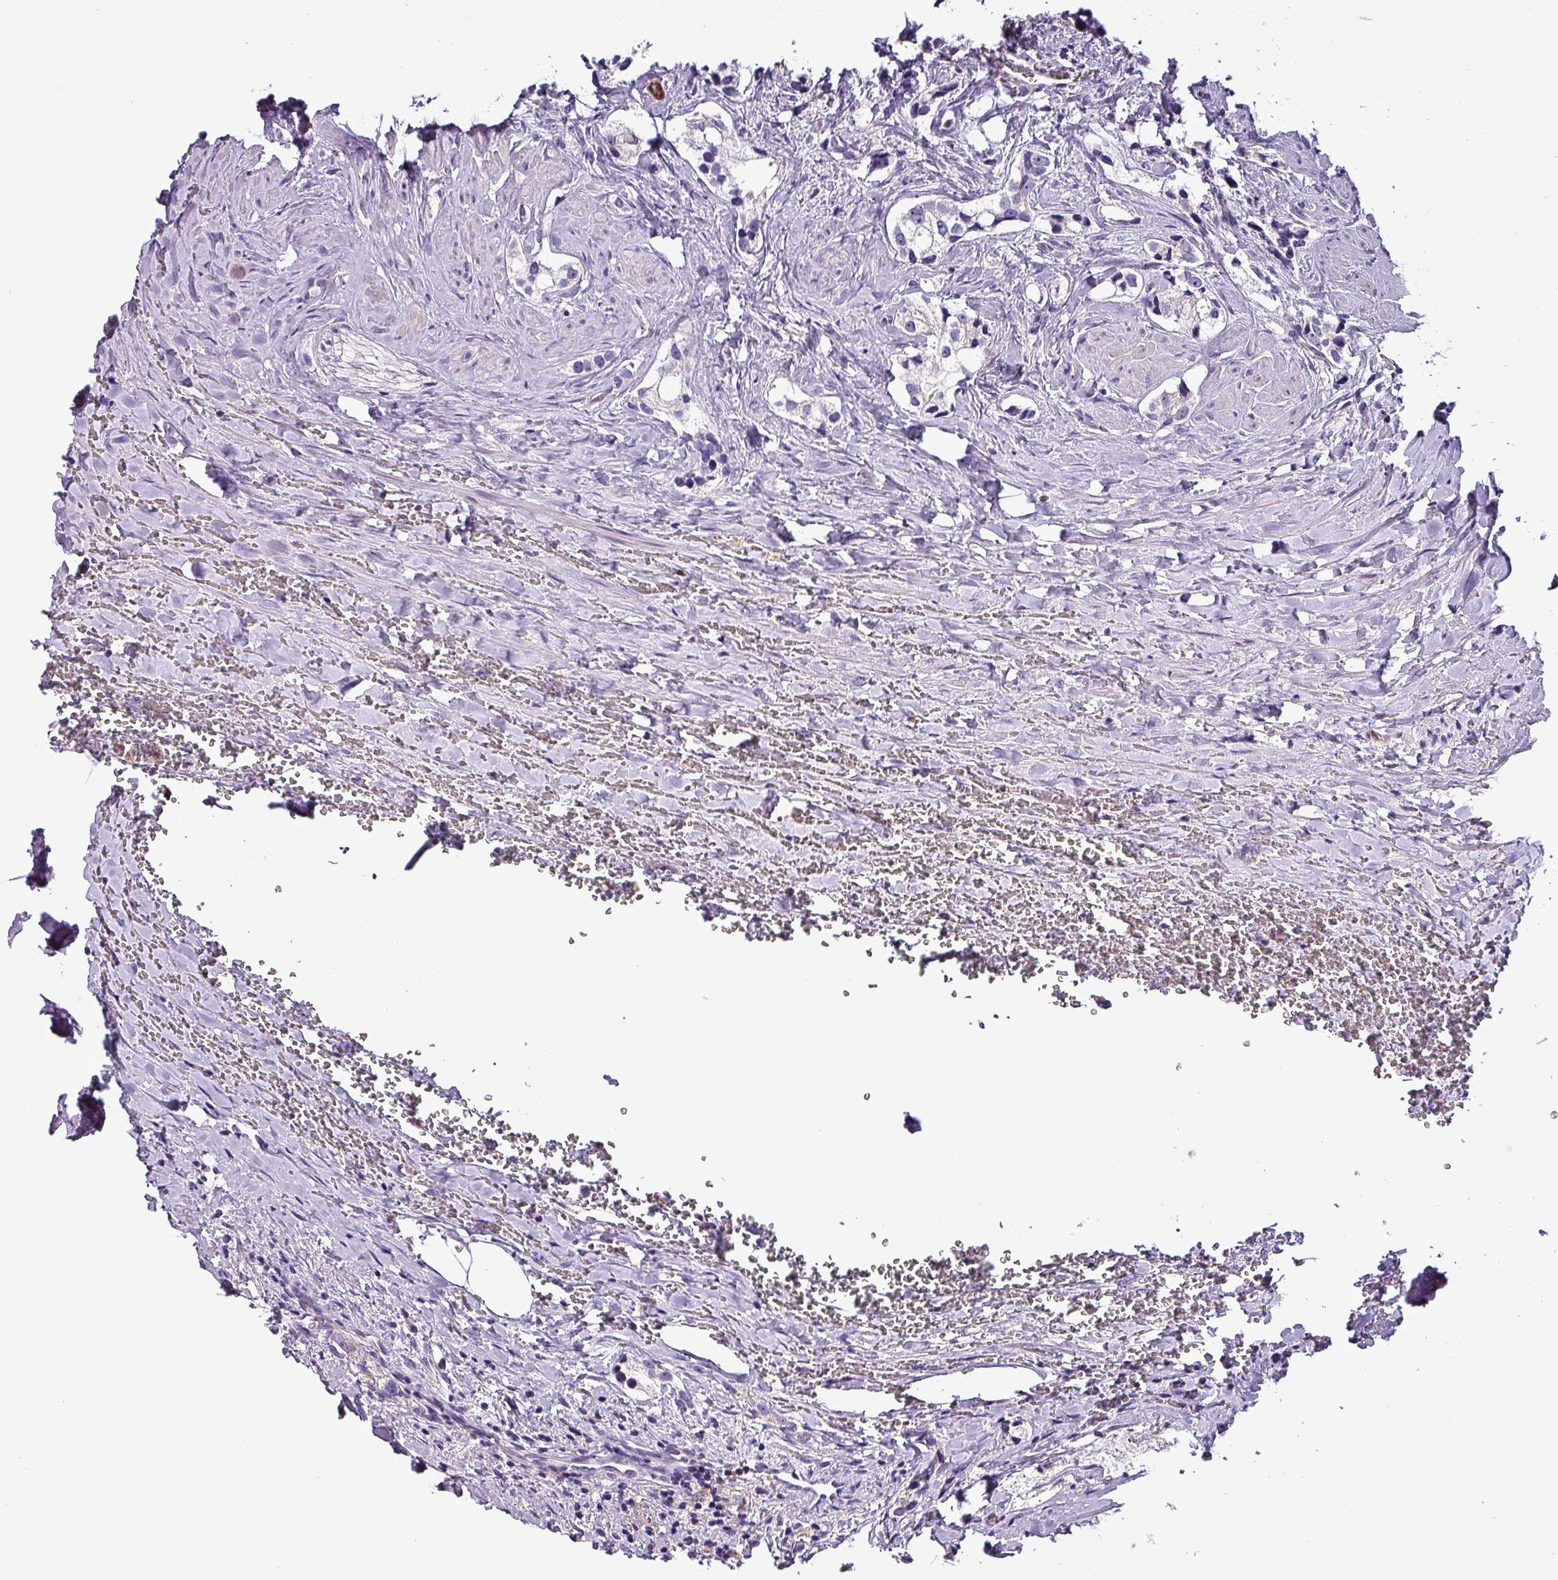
{"staining": {"intensity": "negative", "quantity": "none", "location": "none"}, "tissue": "prostate cancer", "cell_type": "Tumor cells", "image_type": "cancer", "snomed": [{"axis": "morphology", "description": "Adenocarcinoma, High grade"}, {"axis": "topography", "description": "Prostate"}], "caption": "This histopathology image is of adenocarcinoma (high-grade) (prostate) stained with immunohistochemistry (IHC) to label a protein in brown with the nuclei are counter-stained blue. There is no expression in tumor cells.", "gene": "SCIN", "patient": {"sex": "male", "age": 66}}